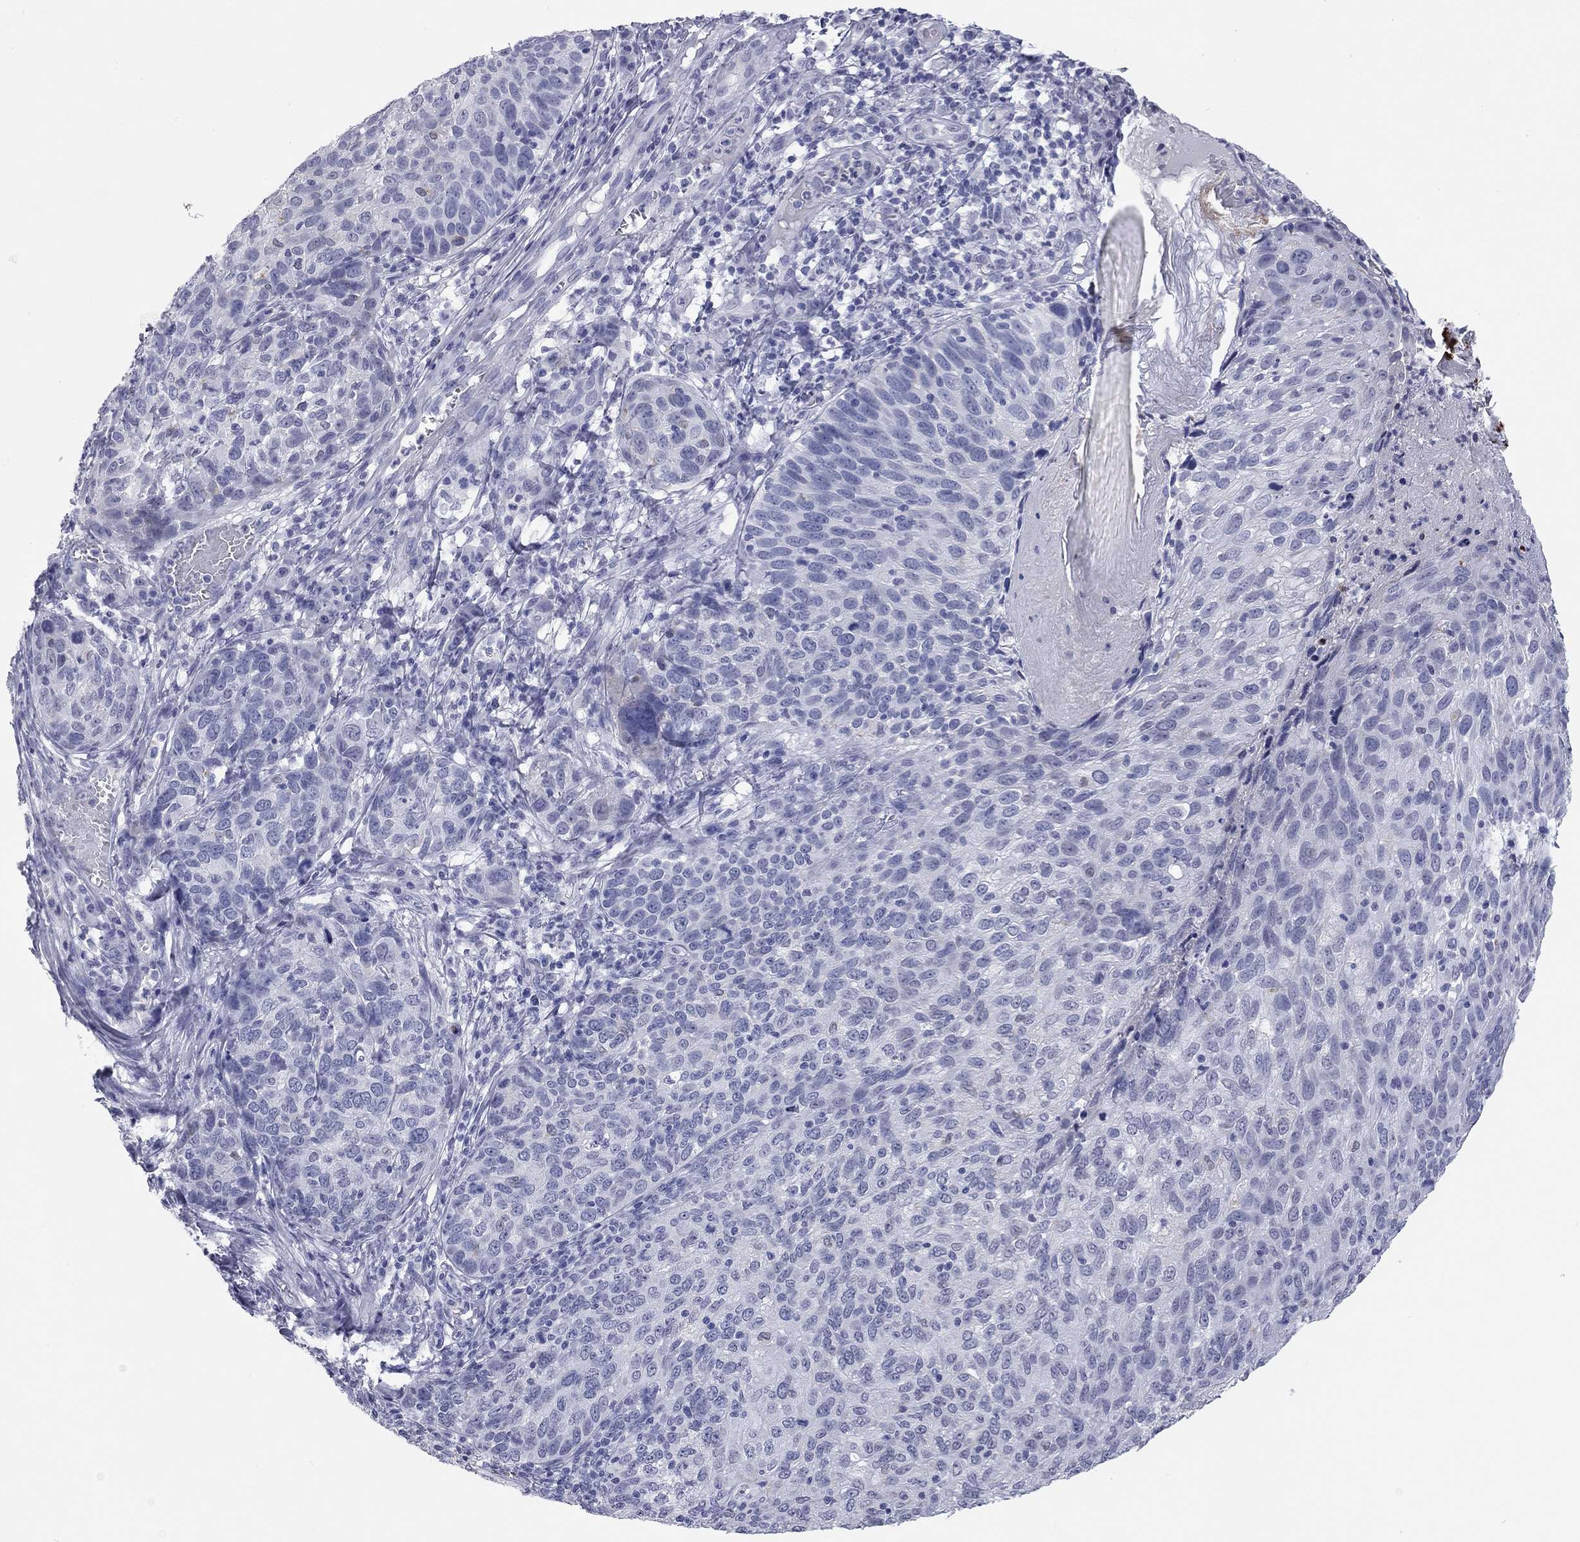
{"staining": {"intensity": "negative", "quantity": "none", "location": "none"}, "tissue": "skin cancer", "cell_type": "Tumor cells", "image_type": "cancer", "snomed": [{"axis": "morphology", "description": "Squamous cell carcinoma, NOS"}, {"axis": "topography", "description": "Skin"}], "caption": "Micrograph shows no protein staining in tumor cells of skin squamous cell carcinoma tissue.", "gene": "AK8", "patient": {"sex": "male", "age": 92}}